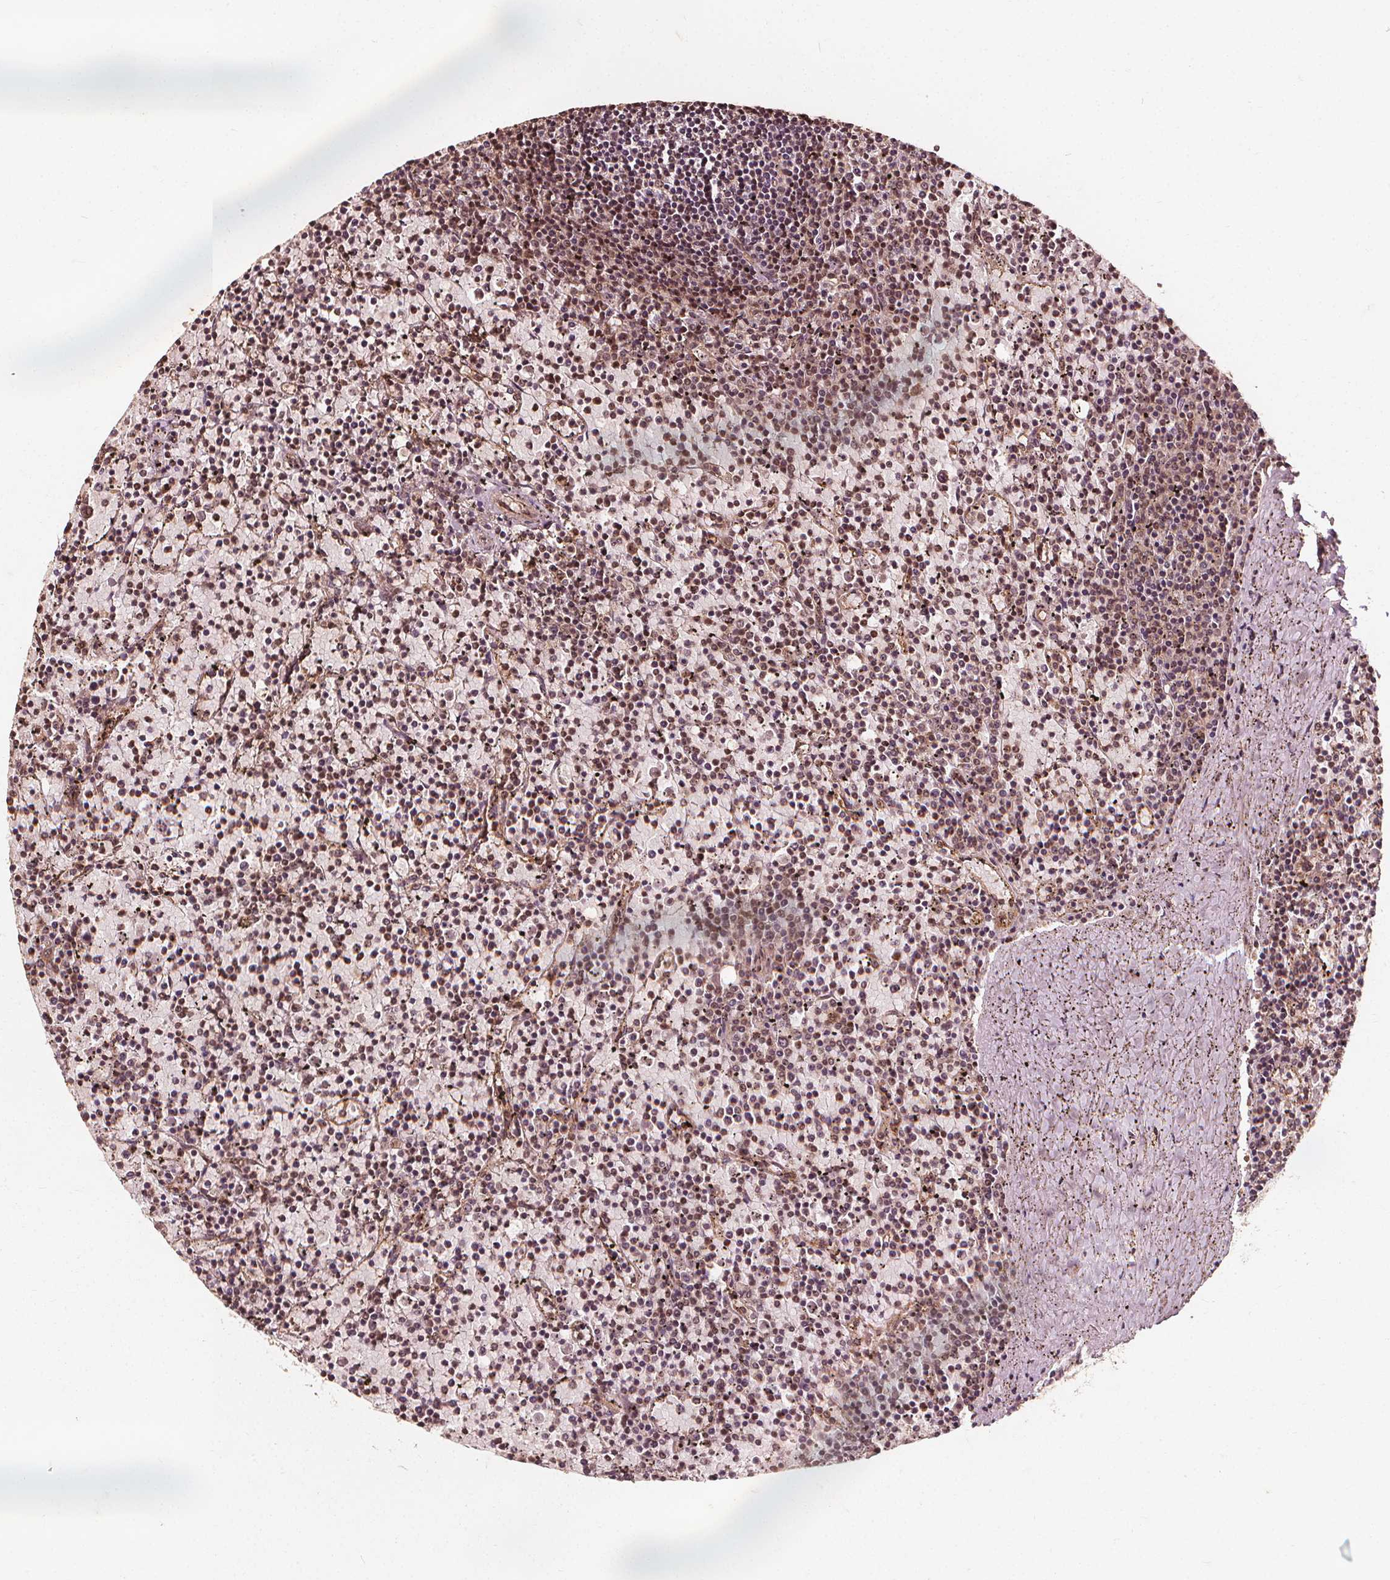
{"staining": {"intensity": "moderate", "quantity": ">75%", "location": "nuclear"}, "tissue": "lymphoma", "cell_type": "Tumor cells", "image_type": "cancer", "snomed": [{"axis": "morphology", "description": "Malignant lymphoma, non-Hodgkin's type, Low grade"}, {"axis": "topography", "description": "Spleen"}], "caption": "The image shows staining of lymphoma, revealing moderate nuclear protein staining (brown color) within tumor cells.", "gene": "EXOSC9", "patient": {"sex": "female", "age": 77}}